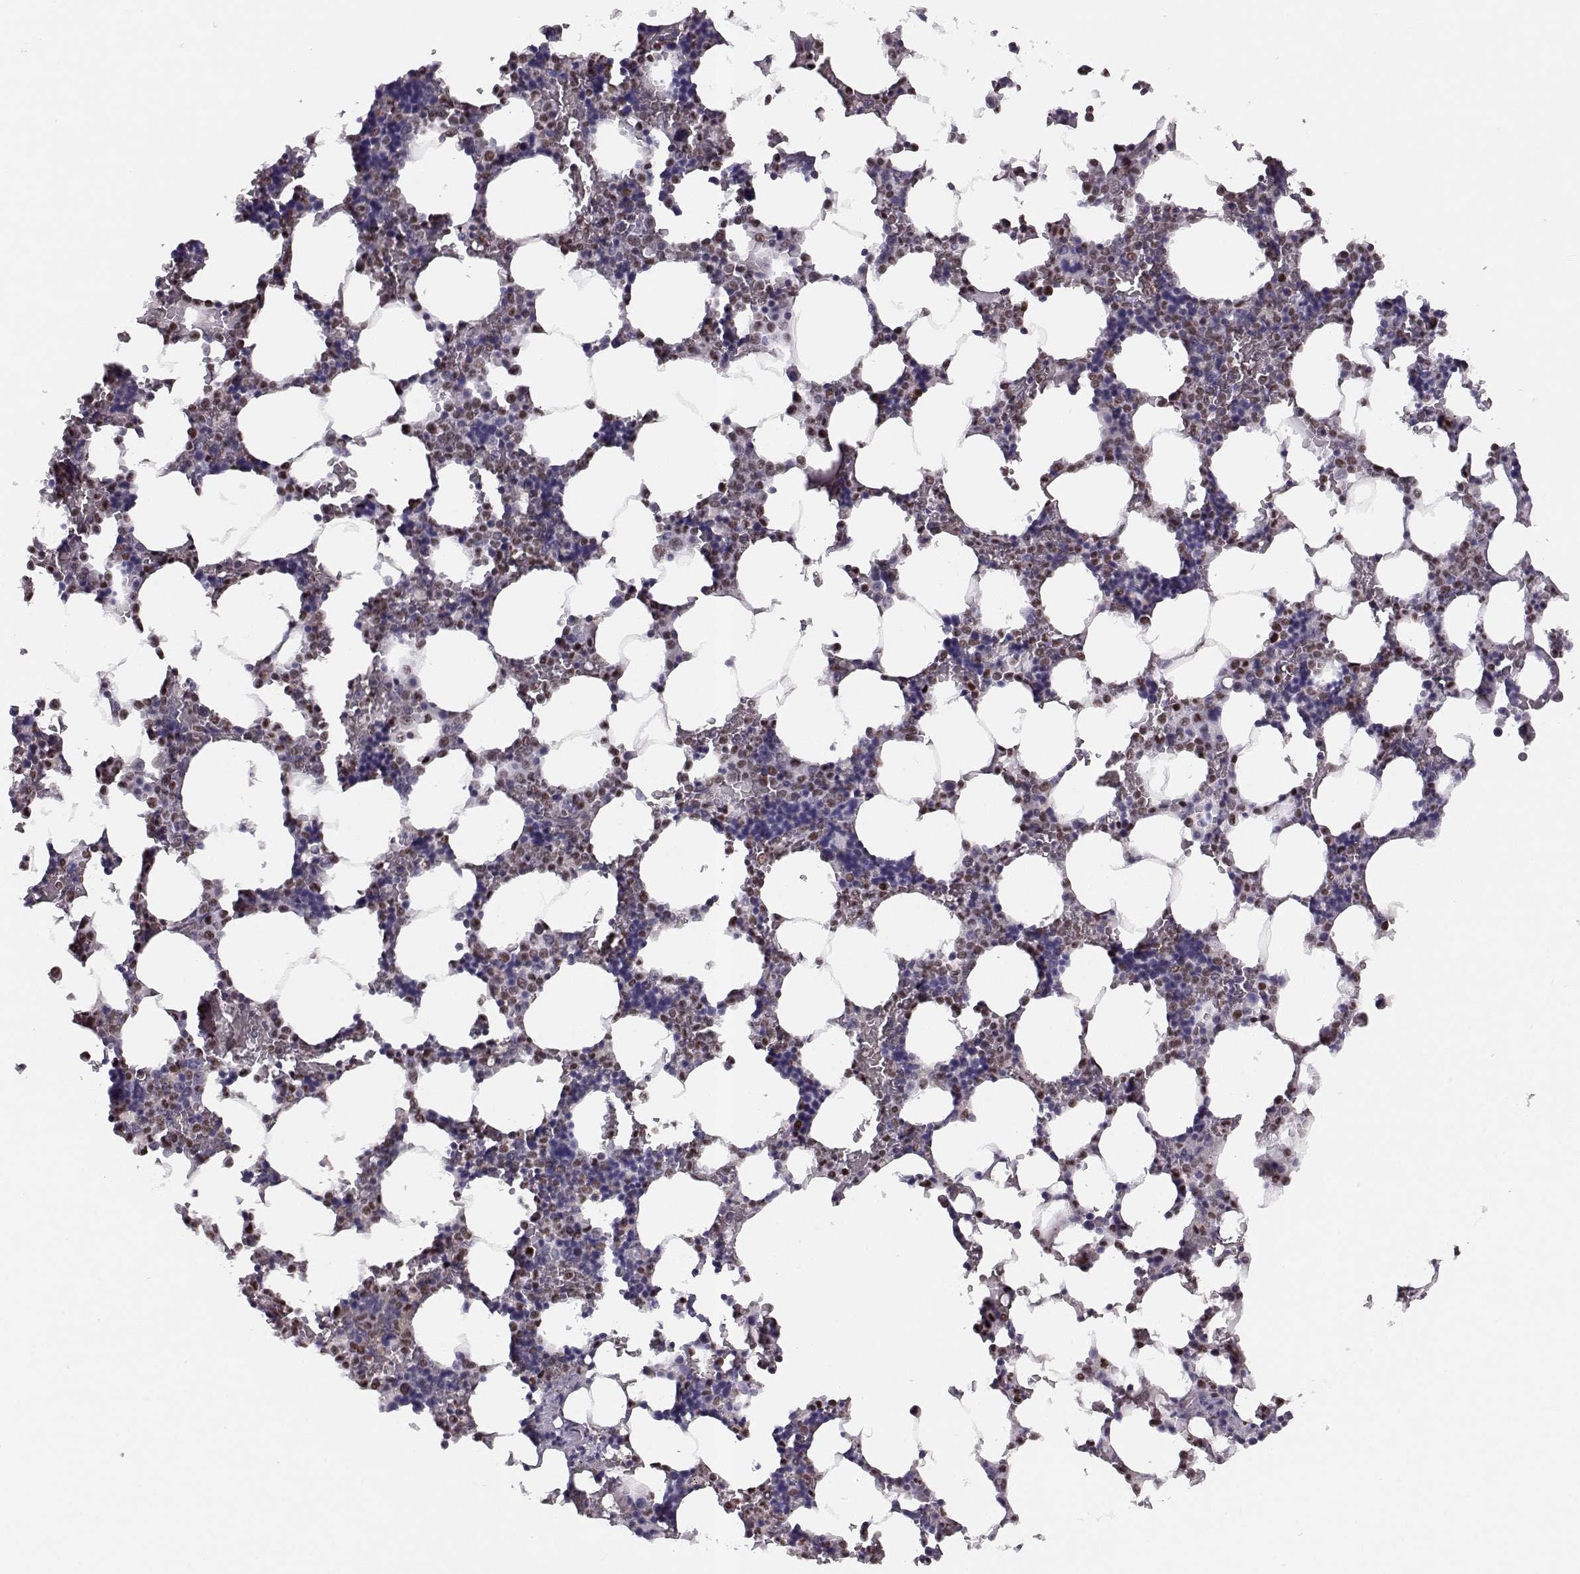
{"staining": {"intensity": "moderate", "quantity": "25%-75%", "location": "nuclear"}, "tissue": "bone marrow", "cell_type": "Hematopoietic cells", "image_type": "normal", "snomed": [{"axis": "morphology", "description": "Normal tissue, NOS"}, {"axis": "topography", "description": "Bone marrow"}], "caption": "Immunohistochemistry staining of benign bone marrow, which exhibits medium levels of moderate nuclear positivity in about 25%-75% of hematopoietic cells indicating moderate nuclear protein expression. The staining was performed using DAB (3,3'-diaminobenzidine) (brown) for protein detection and nuclei were counterstained in hematoxylin (blue).", "gene": "KLF6", "patient": {"sex": "male", "age": 51}}